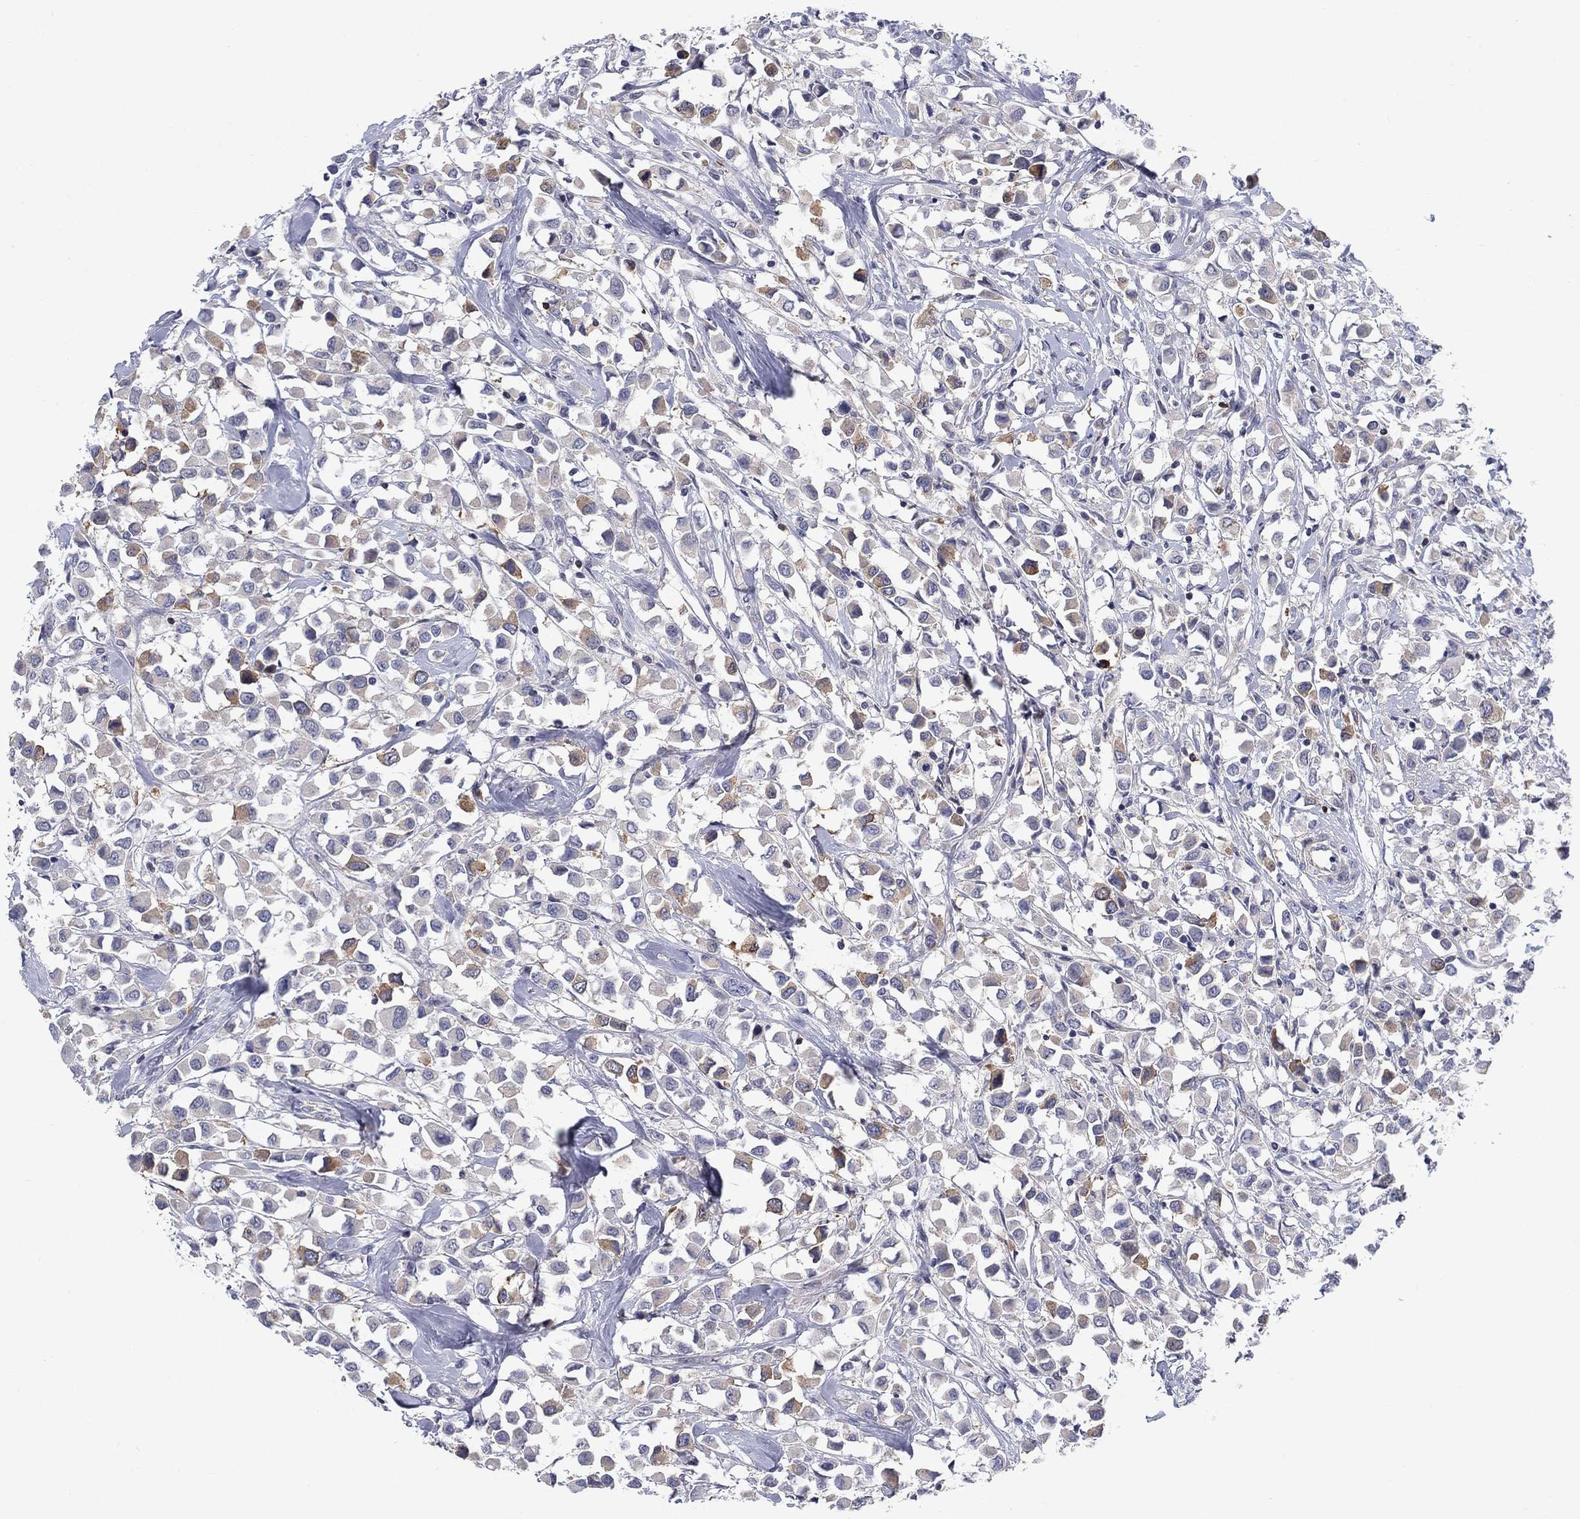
{"staining": {"intensity": "weak", "quantity": "25%-75%", "location": "cytoplasmic/membranous"}, "tissue": "breast cancer", "cell_type": "Tumor cells", "image_type": "cancer", "snomed": [{"axis": "morphology", "description": "Duct carcinoma"}, {"axis": "topography", "description": "Breast"}], "caption": "Brown immunohistochemical staining in human breast cancer (infiltrating ductal carcinoma) exhibits weak cytoplasmic/membranous staining in approximately 25%-75% of tumor cells.", "gene": "KIF15", "patient": {"sex": "female", "age": 61}}